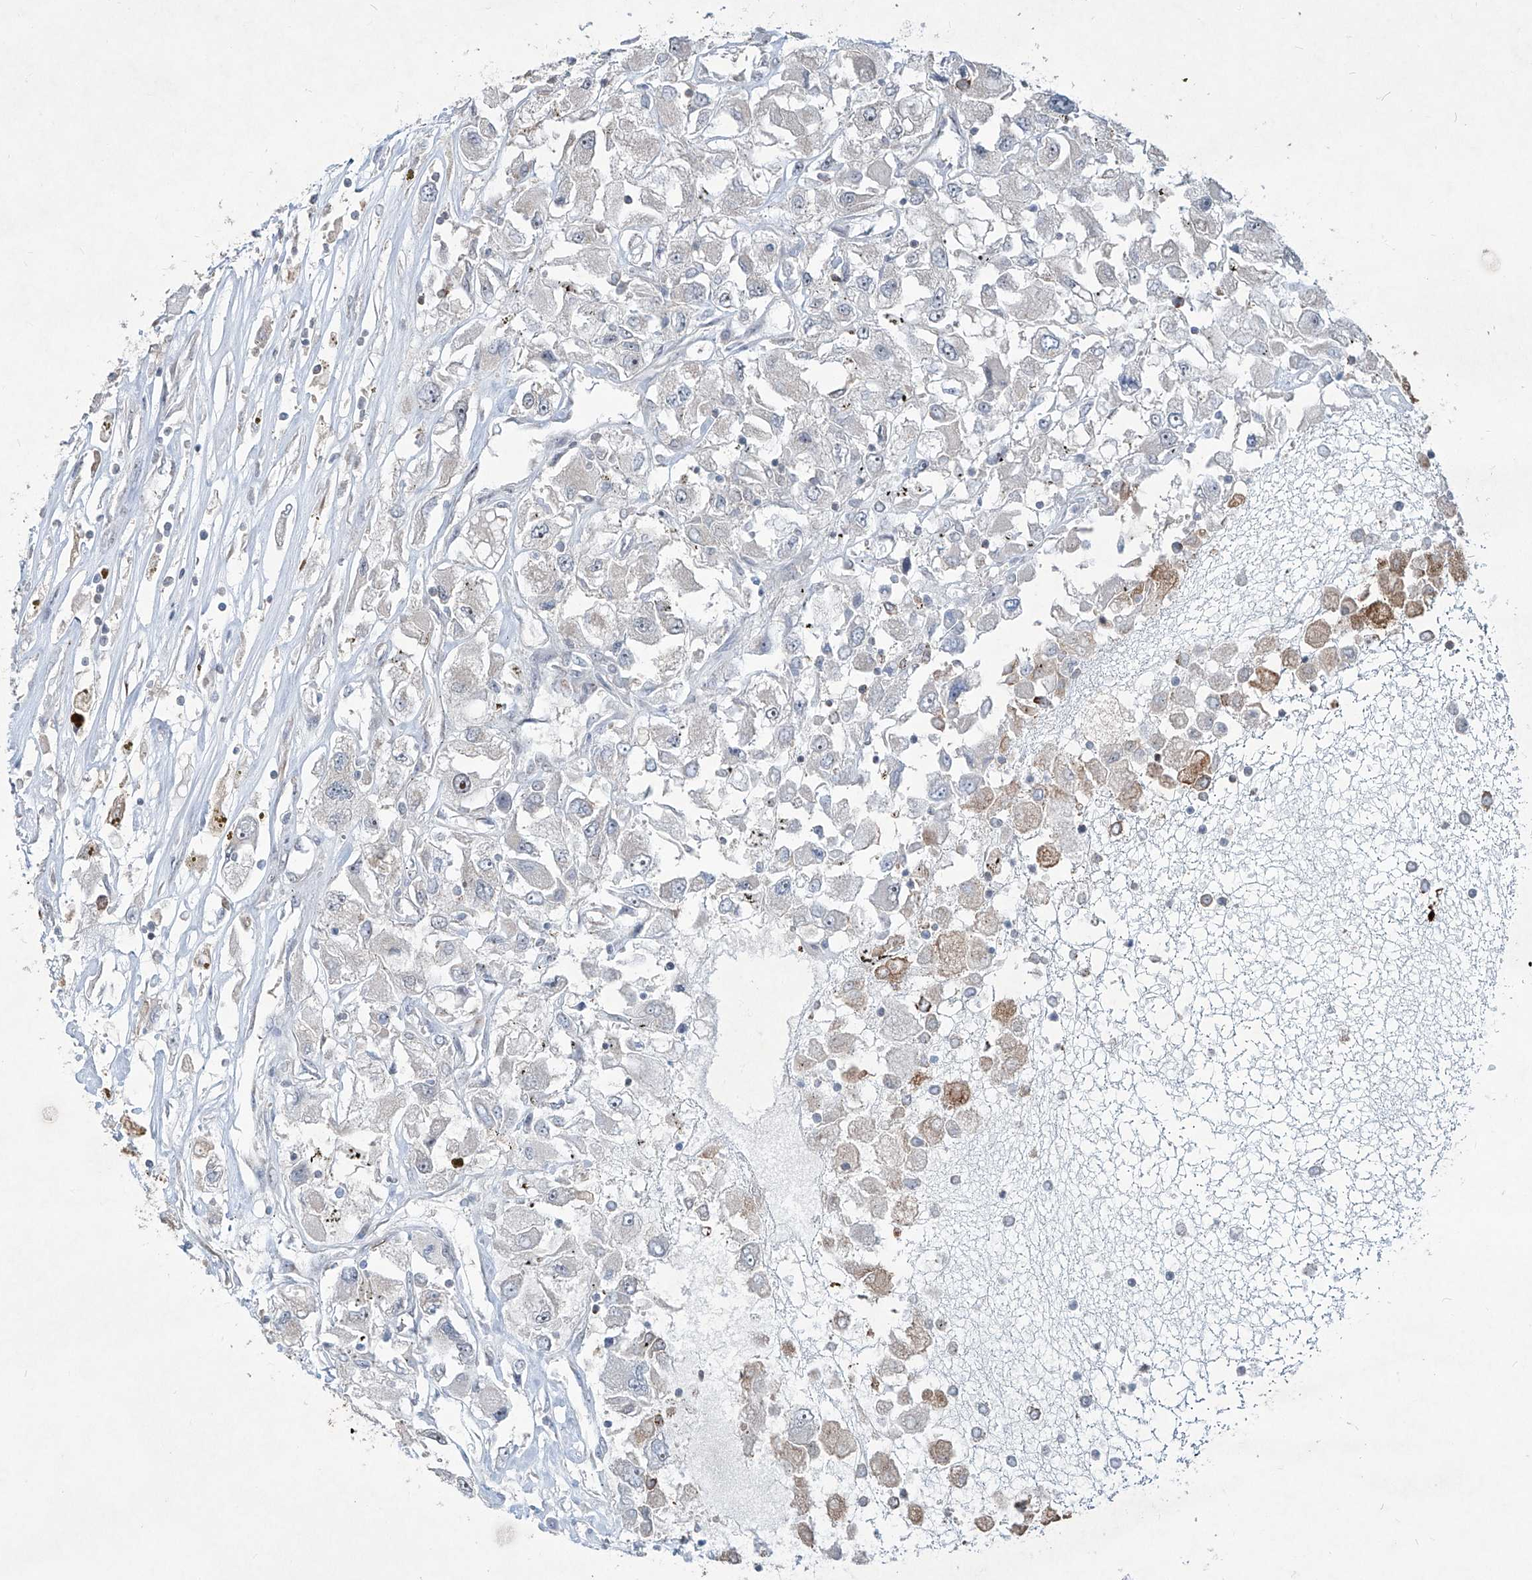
{"staining": {"intensity": "negative", "quantity": "none", "location": "none"}, "tissue": "renal cancer", "cell_type": "Tumor cells", "image_type": "cancer", "snomed": [{"axis": "morphology", "description": "Adenocarcinoma, NOS"}, {"axis": "topography", "description": "Kidney"}], "caption": "Immunohistochemistry (IHC) image of human renal cancer stained for a protein (brown), which reveals no positivity in tumor cells.", "gene": "ZBTB48", "patient": {"sex": "female", "age": 52}}